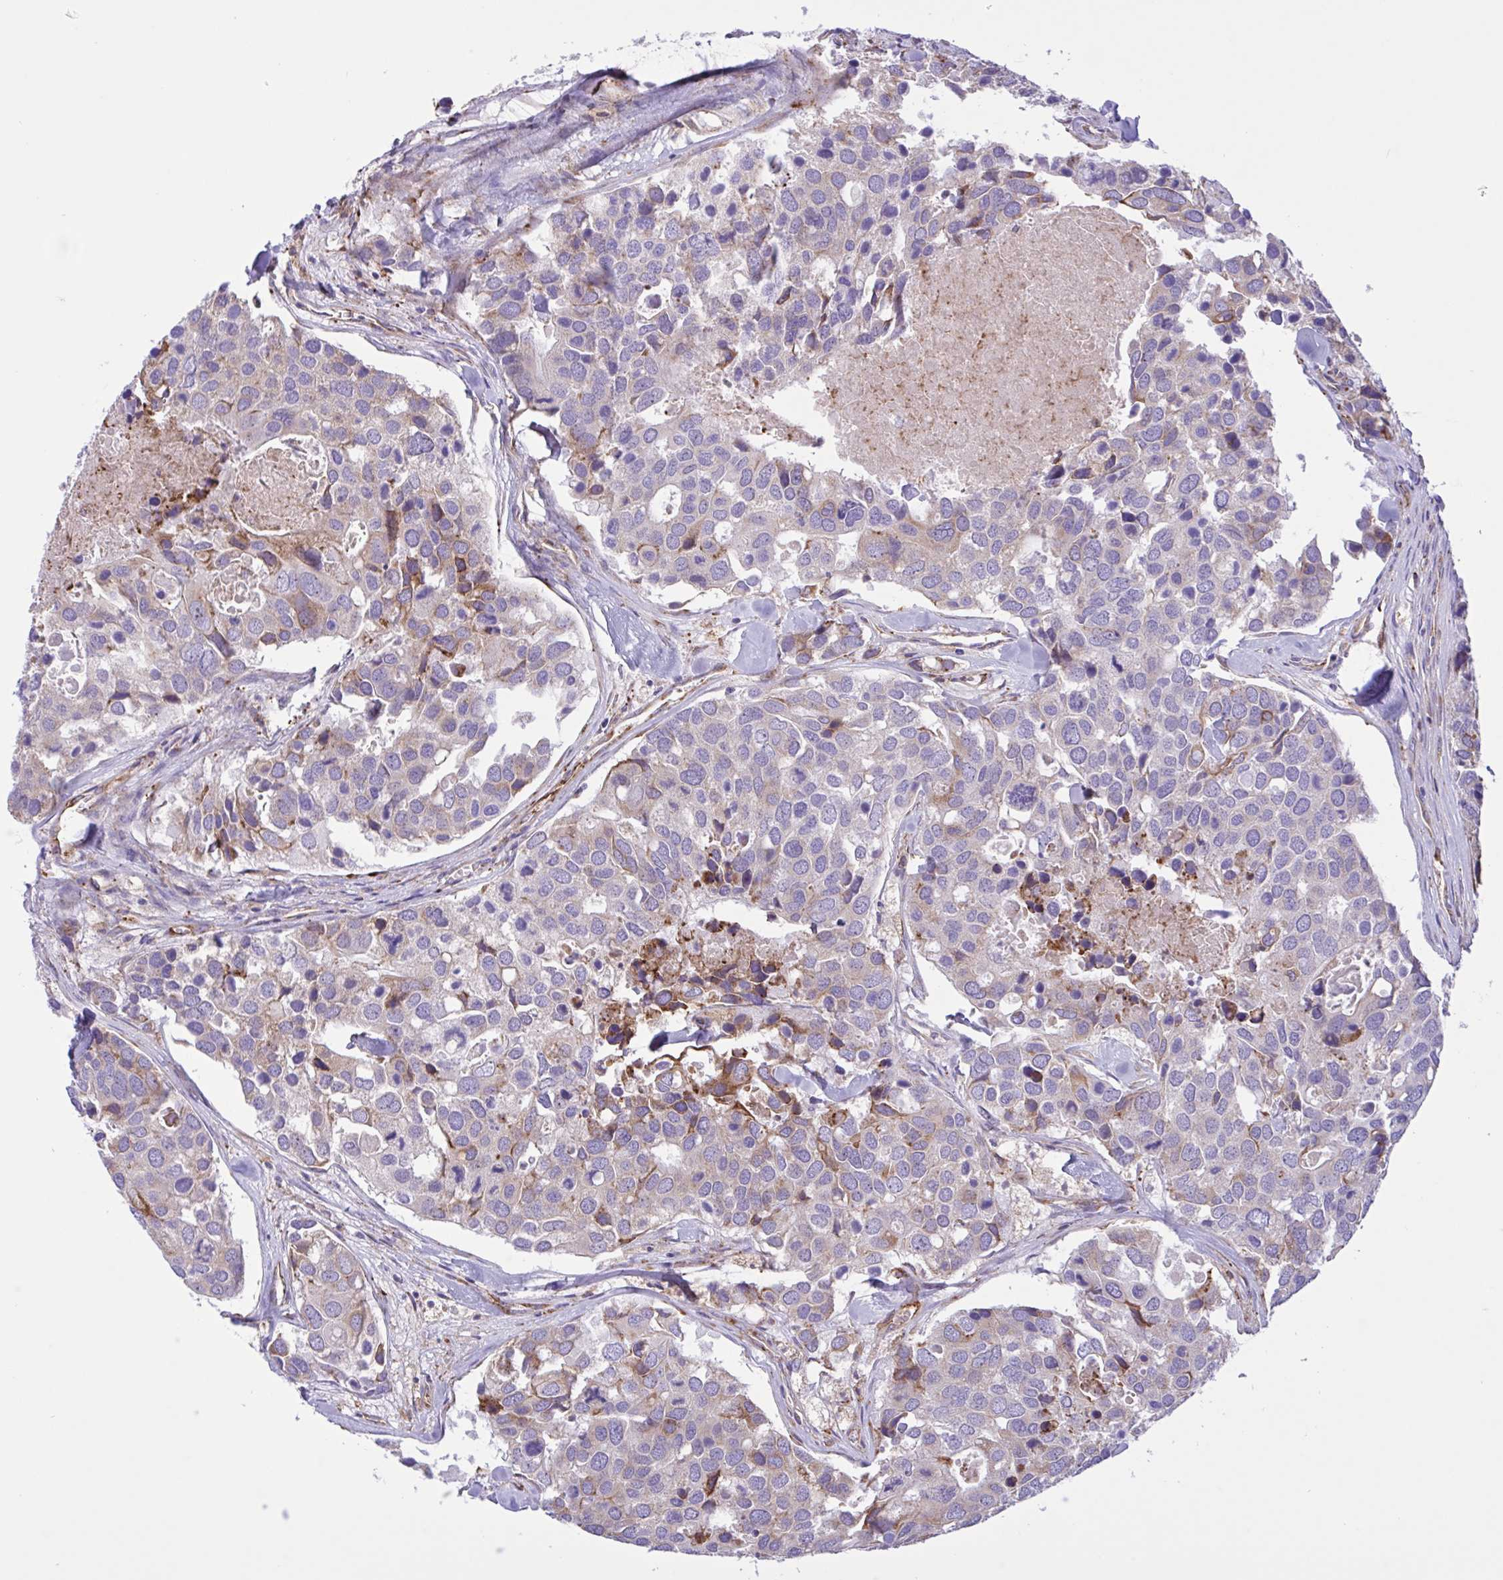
{"staining": {"intensity": "moderate", "quantity": "<25%", "location": "cytoplasmic/membranous"}, "tissue": "breast cancer", "cell_type": "Tumor cells", "image_type": "cancer", "snomed": [{"axis": "morphology", "description": "Duct carcinoma"}, {"axis": "topography", "description": "Breast"}], "caption": "Immunohistochemistry (IHC) of intraductal carcinoma (breast) demonstrates low levels of moderate cytoplasmic/membranous staining in about <25% of tumor cells.", "gene": "DSC3", "patient": {"sex": "female", "age": 83}}